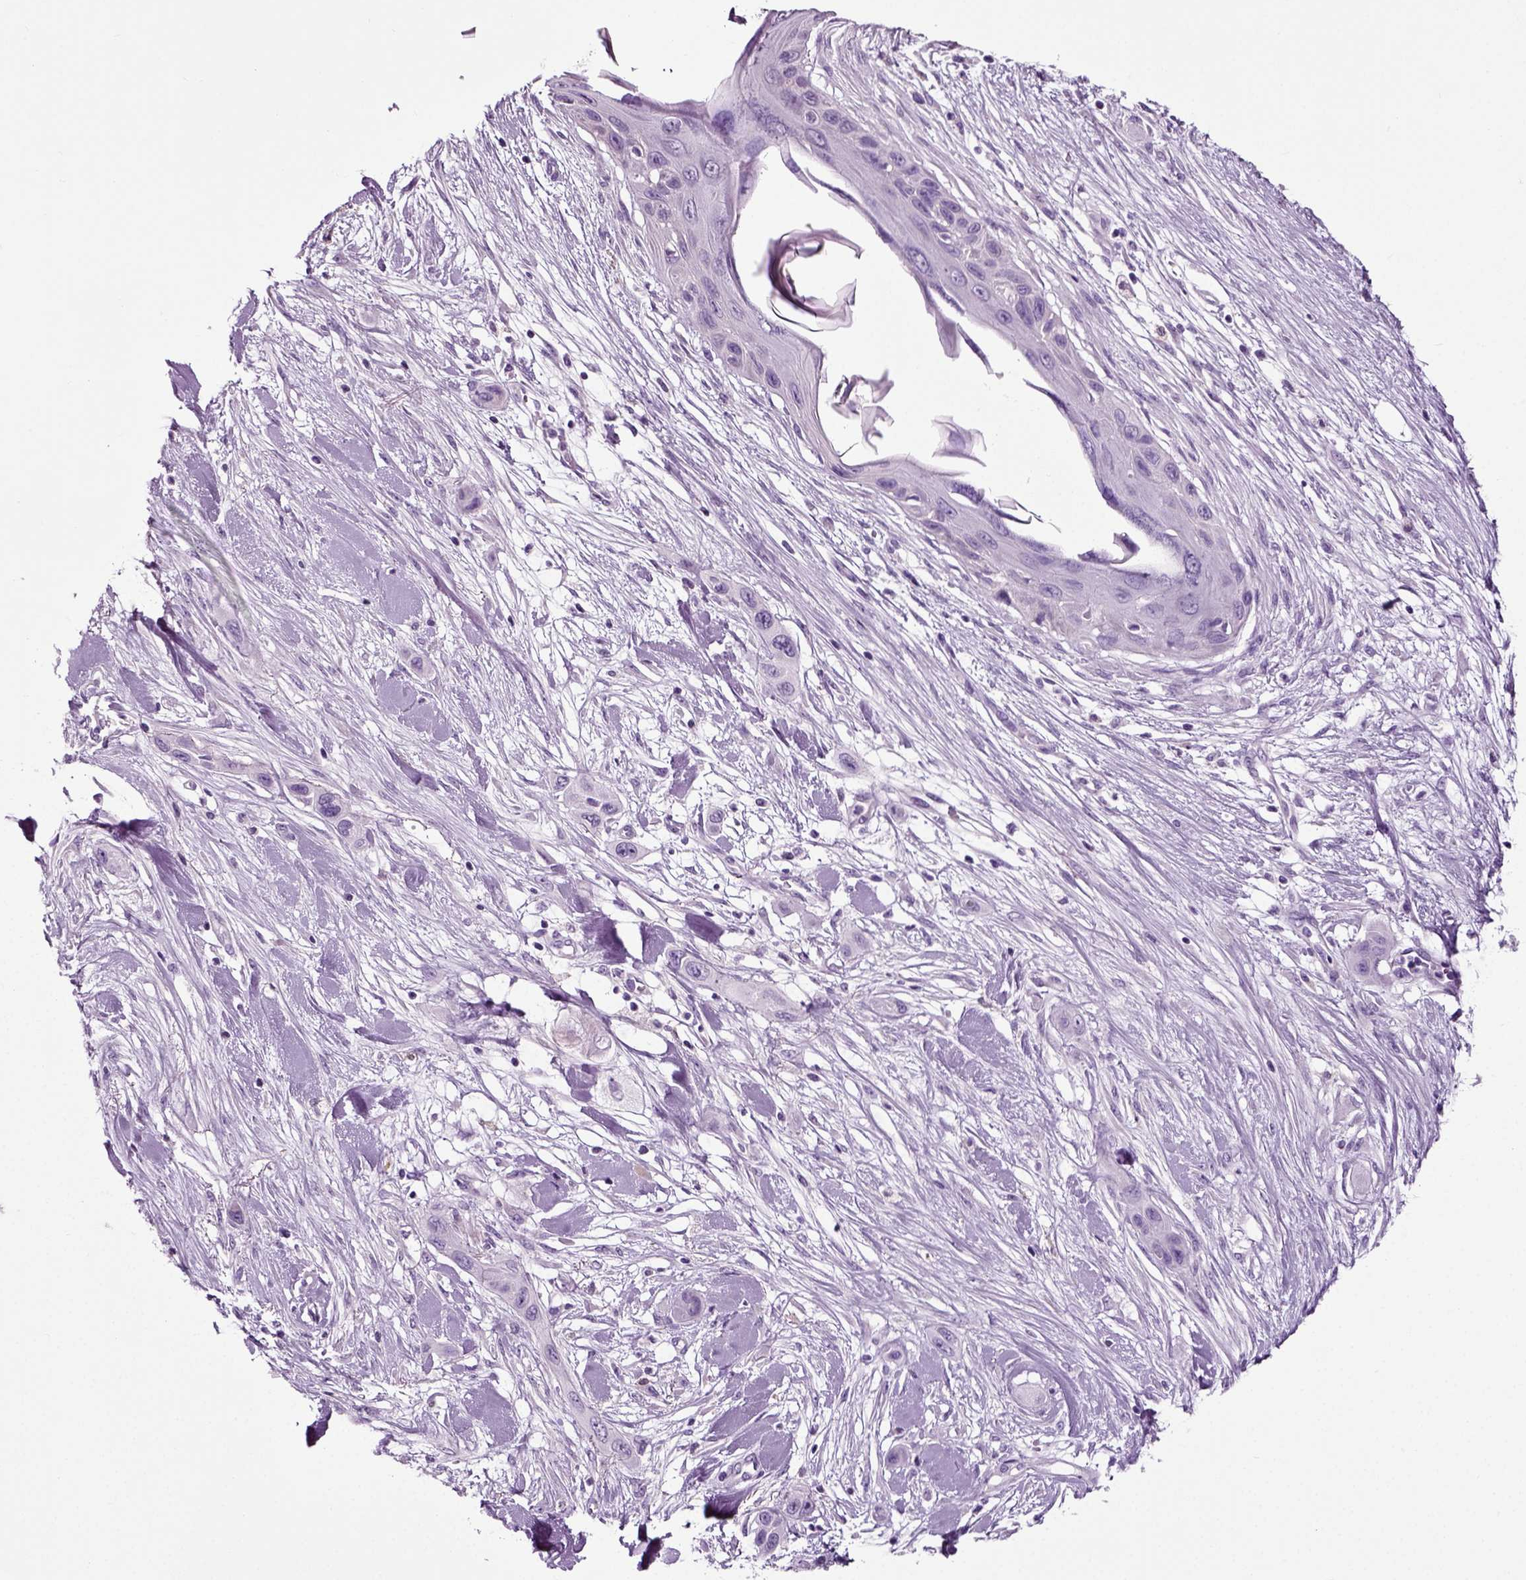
{"staining": {"intensity": "negative", "quantity": "none", "location": "none"}, "tissue": "skin cancer", "cell_type": "Tumor cells", "image_type": "cancer", "snomed": [{"axis": "morphology", "description": "Squamous cell carcinoma, NOS"}, {"axis": "topography", "description": "Skin"}], "caption": "The histopathology image exhibits no significant expression in tumor cells of skin squamous cell carcinoma.", "gene": "DNAH10", "patient": {"sex": "male", "age": 79}}